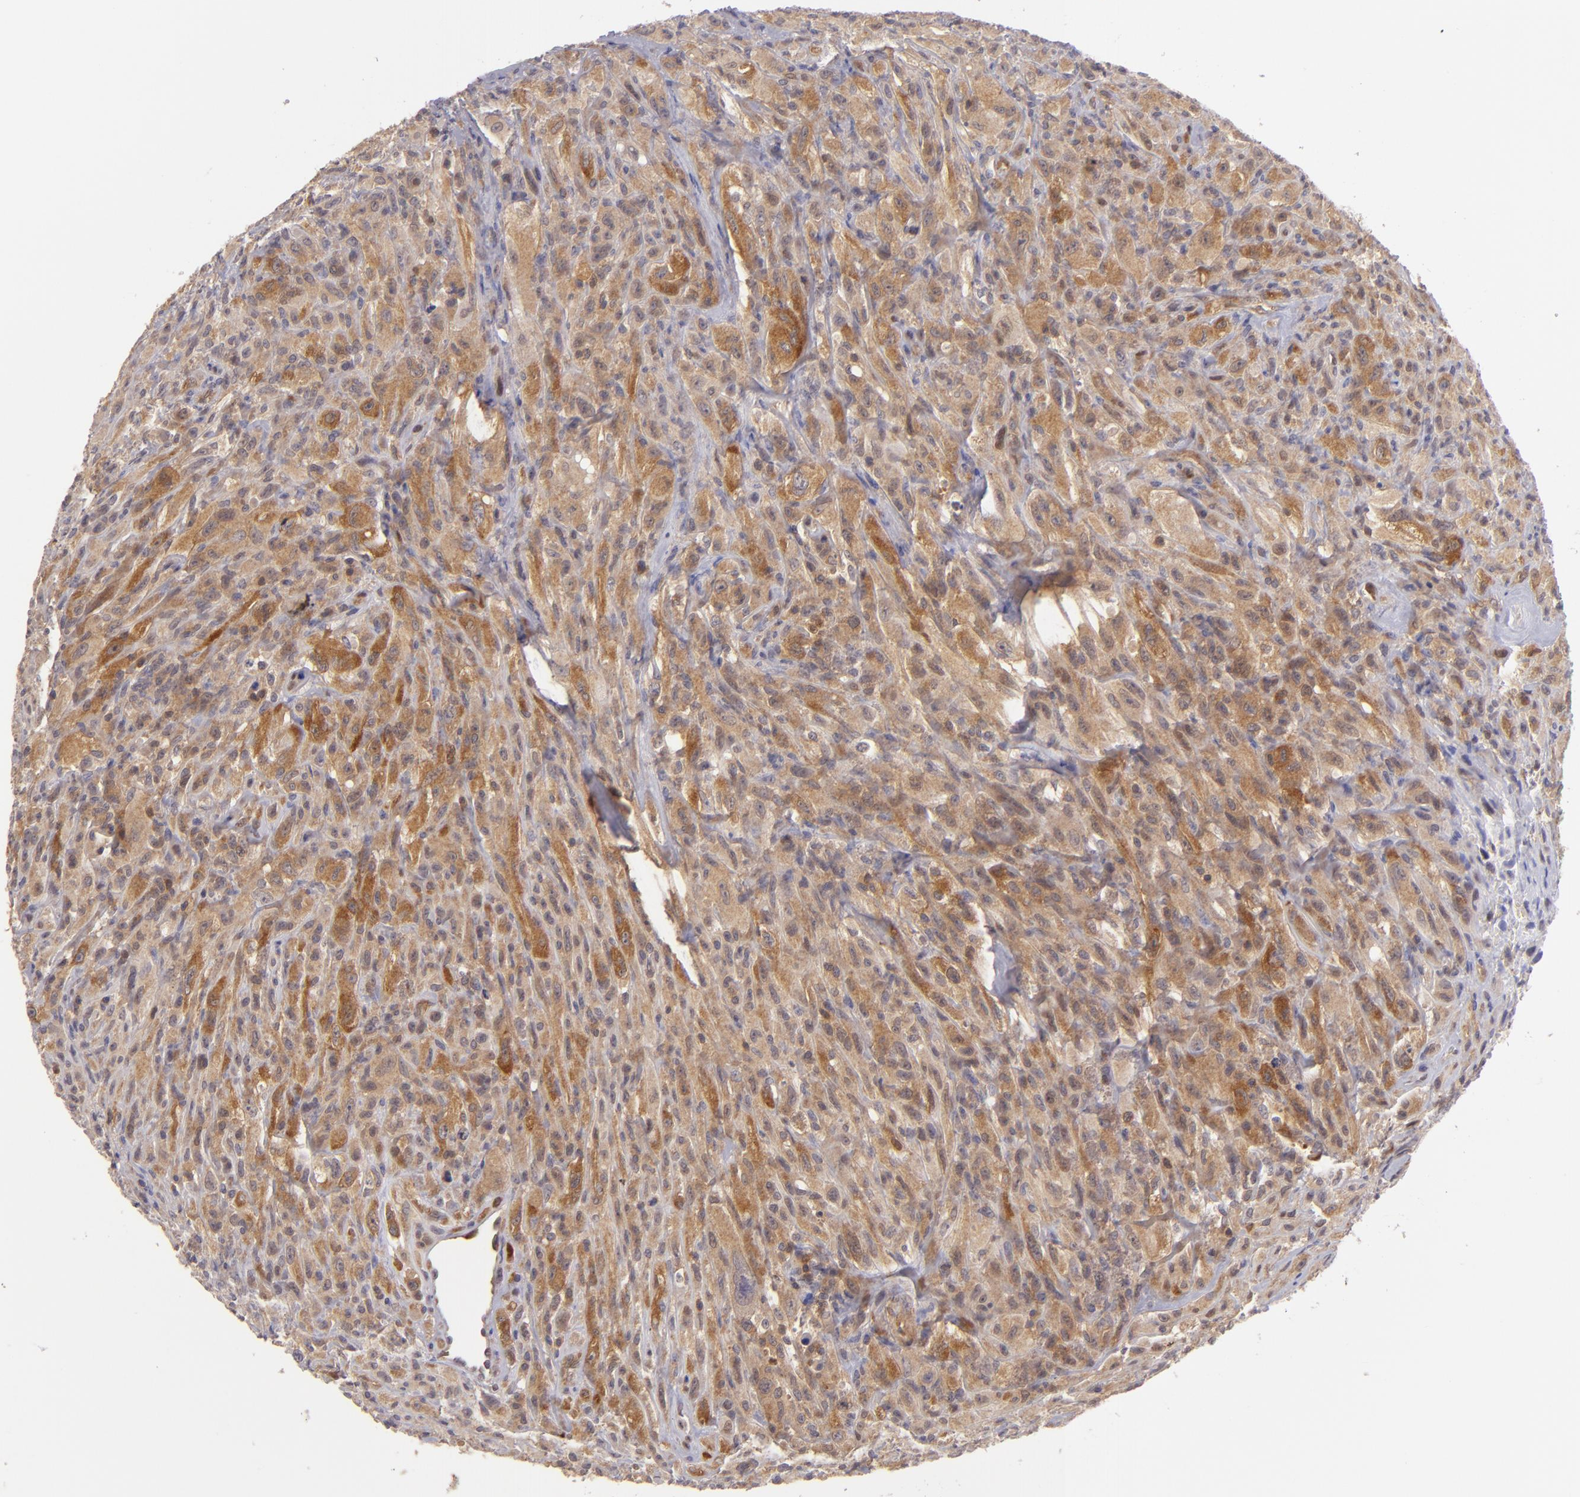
{"staining": {"intensity": "moderate", "quantity": ">75%", "location": "cytoplasmic/membranous"}, "tissue": "glioma", "cell_type": "Tumor cells", "image_type": "cancer", "snomed": [{"axis": "morphology", "description": "Glioma, malignant, High grade"}, {"axis": "topography", "description": "Brain"}], "caption": "A brown stain labels moderate cytoplasmic/membranous positivity of a protein in human malignant high-grade glioma tumor cells.", "gene": "PTPN13", "patient": {"sex": "male", "age": 48}}